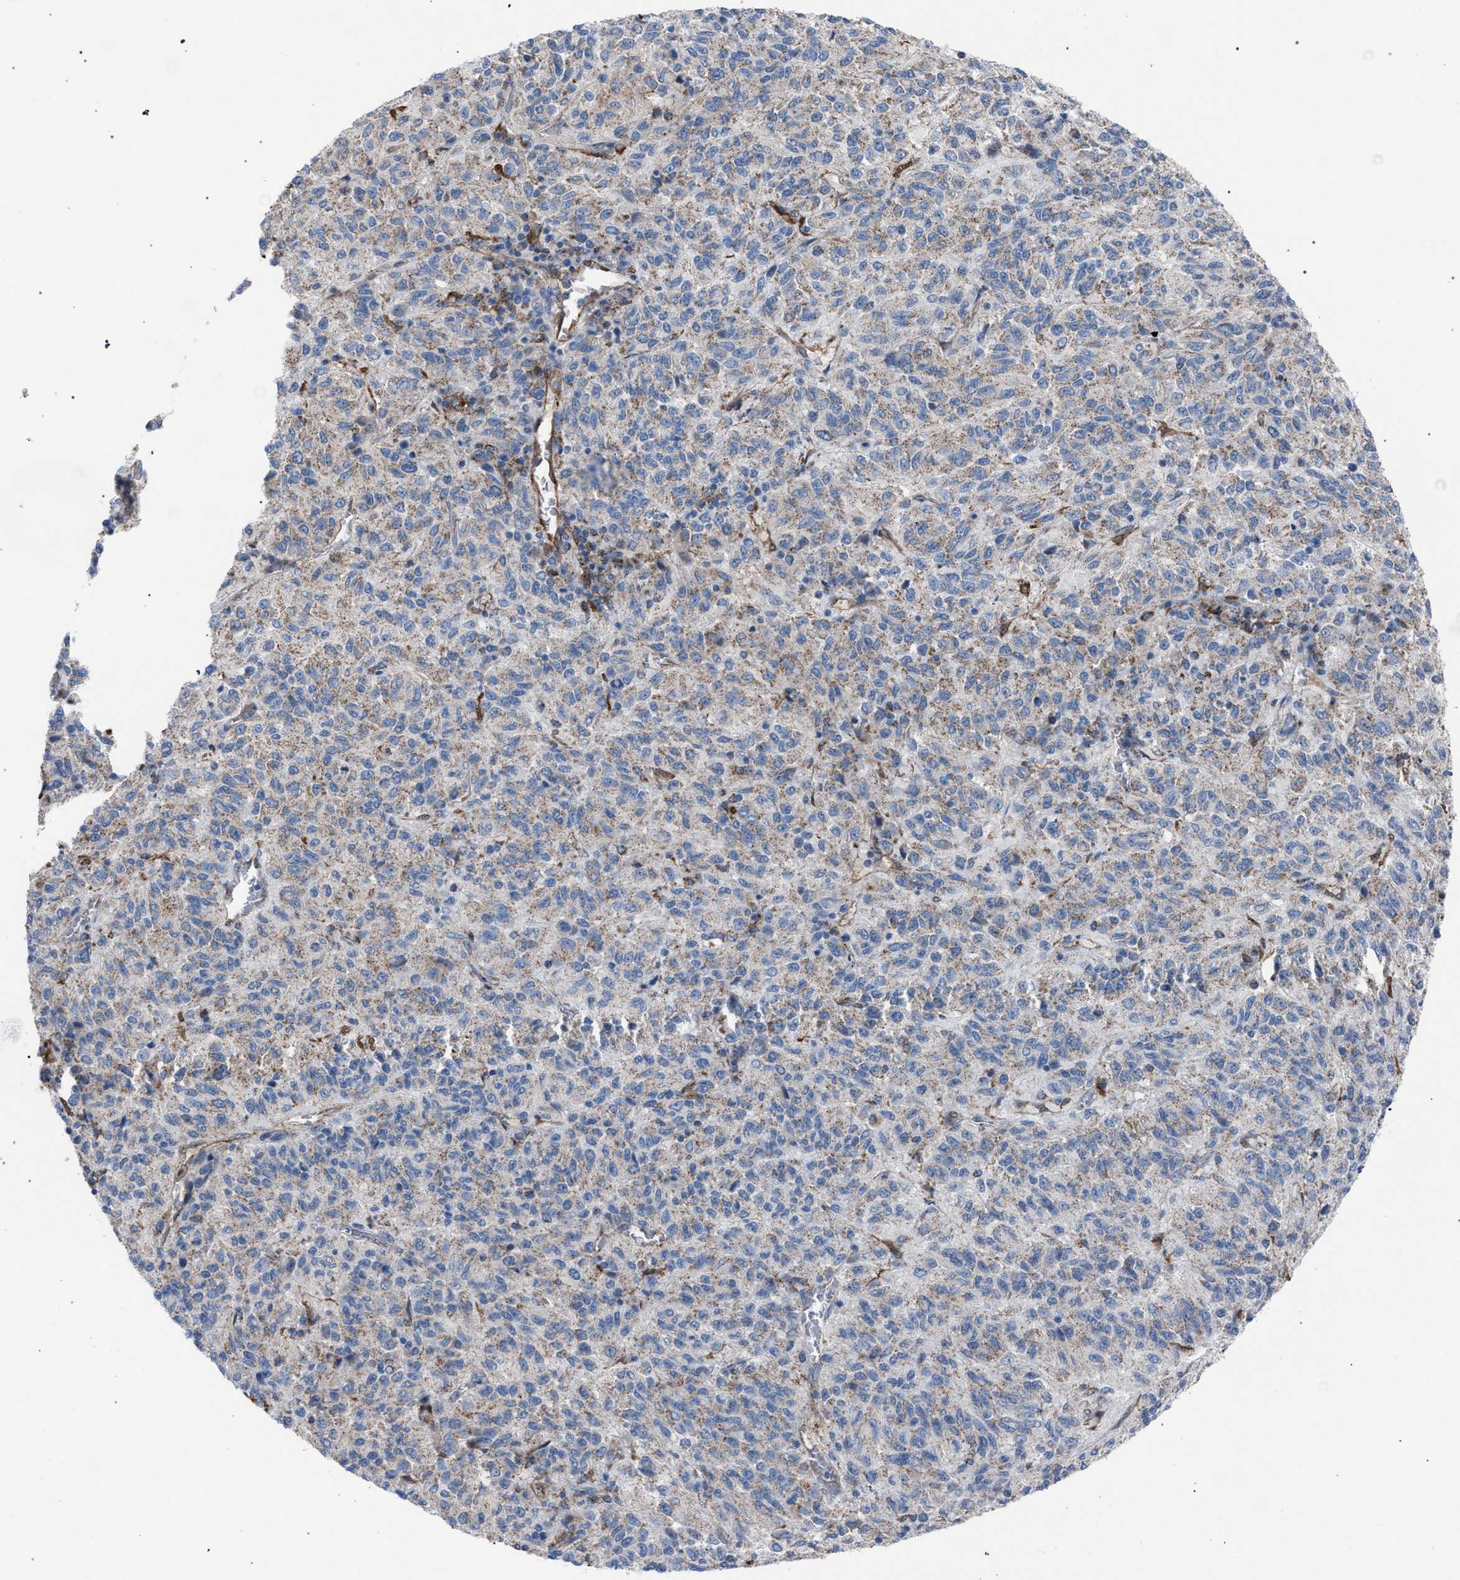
{"staining": {"intensity": "weak", "quantity": "<25%", "location": "cytoplasmic/membranous"}, "tissue": "melanoma", "cell_type": "Tumor cells", "image_type": "cancer", "snomed": [{"axis": "morphology", "description": "Malignant melanoma, Metastatic site"}, {"axis": "topography", "description": "Lung"}], "caption": "The photomicrograph demonstrates no staining of tumor cells in malignant melanoma (metastatic site).", "gene": "HSD17B4", "patient": {"sex": "male", "age": 64}}